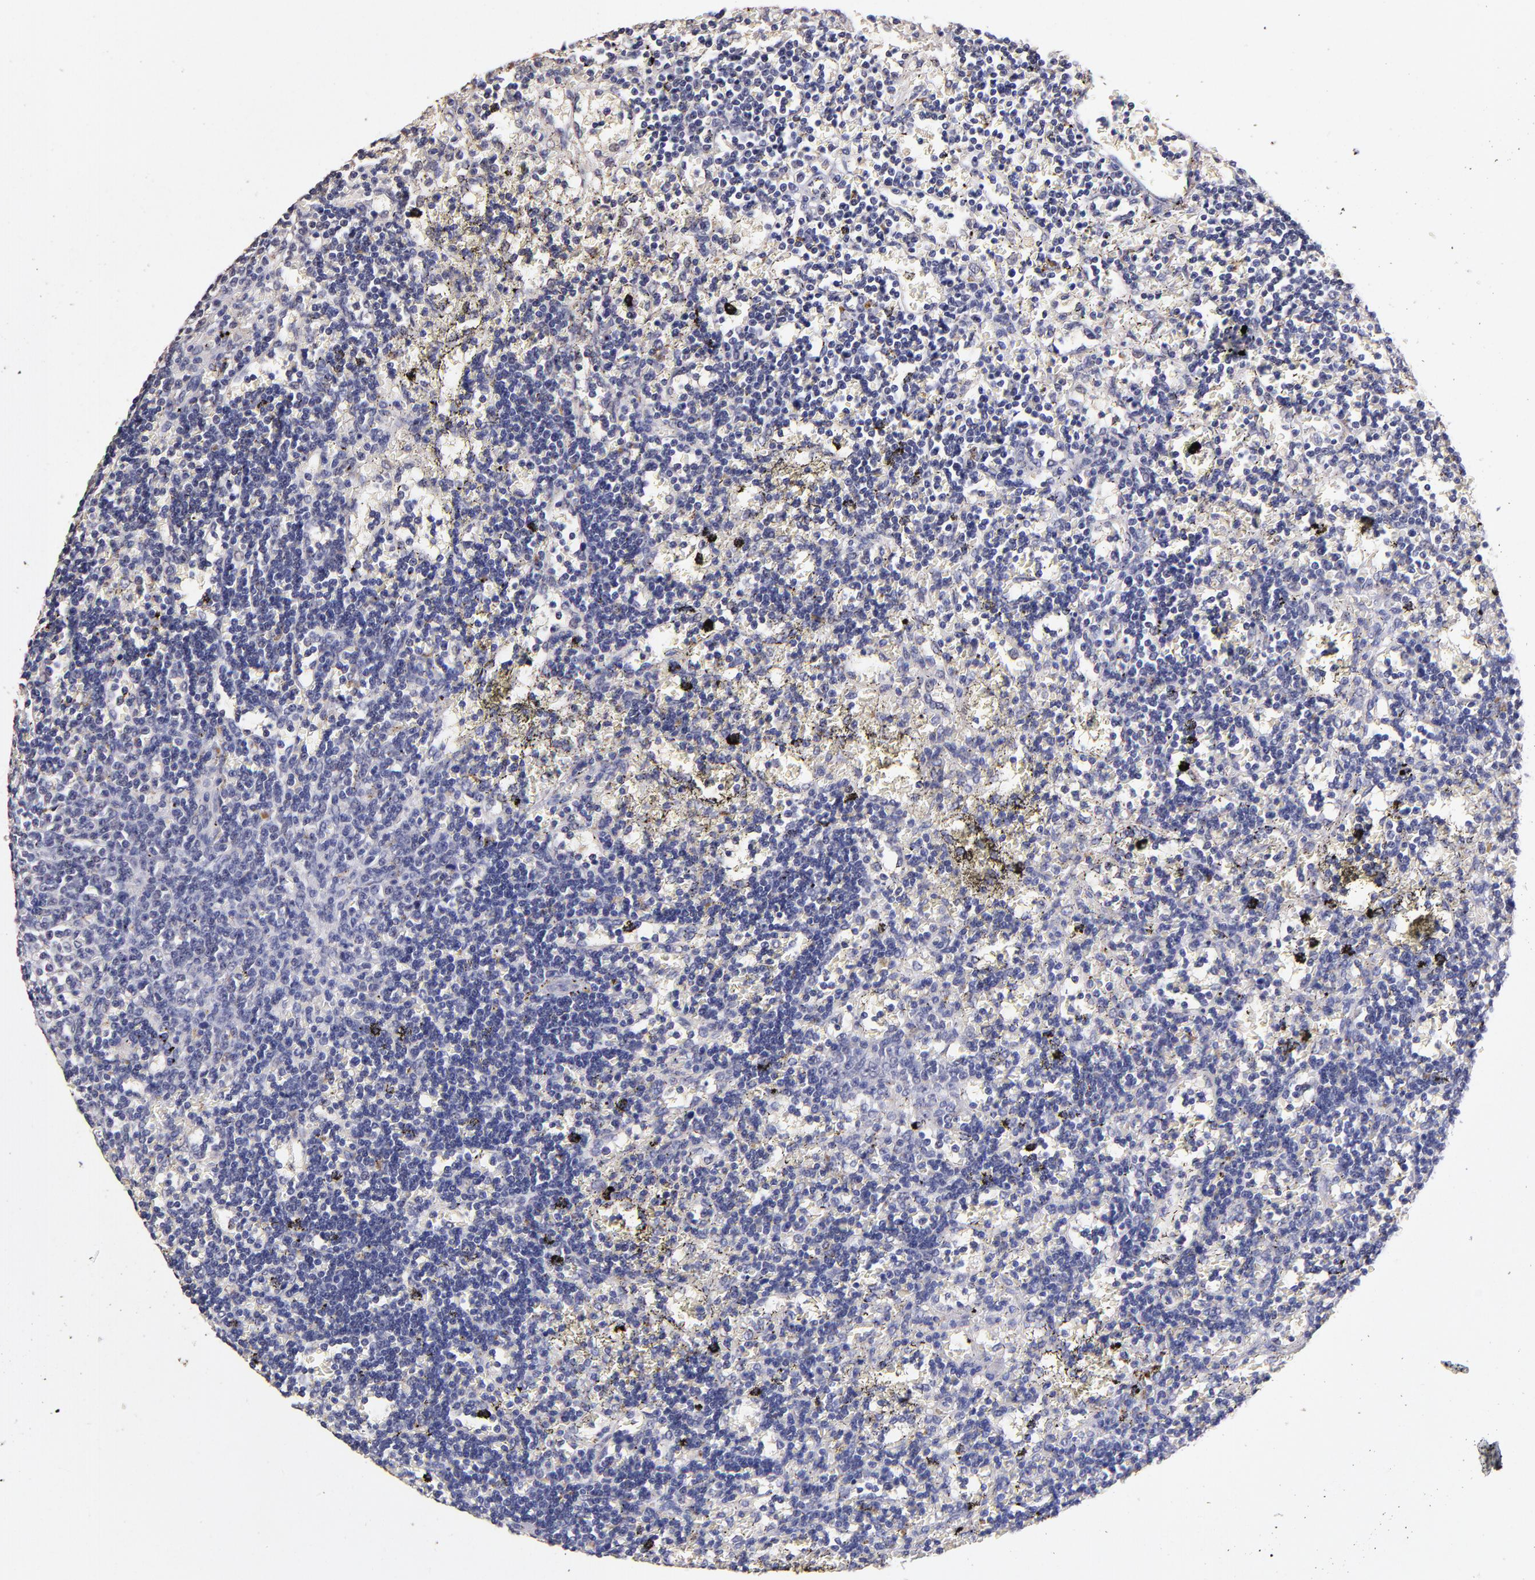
{"staining": {"intensity": "negative", "quantity": "none", "location": "none"}, "tissue": "lymphoma", "cell_type": "Tumor cells", "image_type": "cancer", "snomed": [{"axis": "morphology", "description": "Malignant lymphoma, non-Hodgkin's type, Low grade"}, {"axis": "topography", "description": "Spleen"}], "caption": "This histopathology image is of lymphoma stained with immunohistochemistry to label a protein in brown with the nuclei are counter-stained blue. There is no staining in tumor cells.", "gene": "RNASEL", "patient": {"sex": "male", "age": 60}}